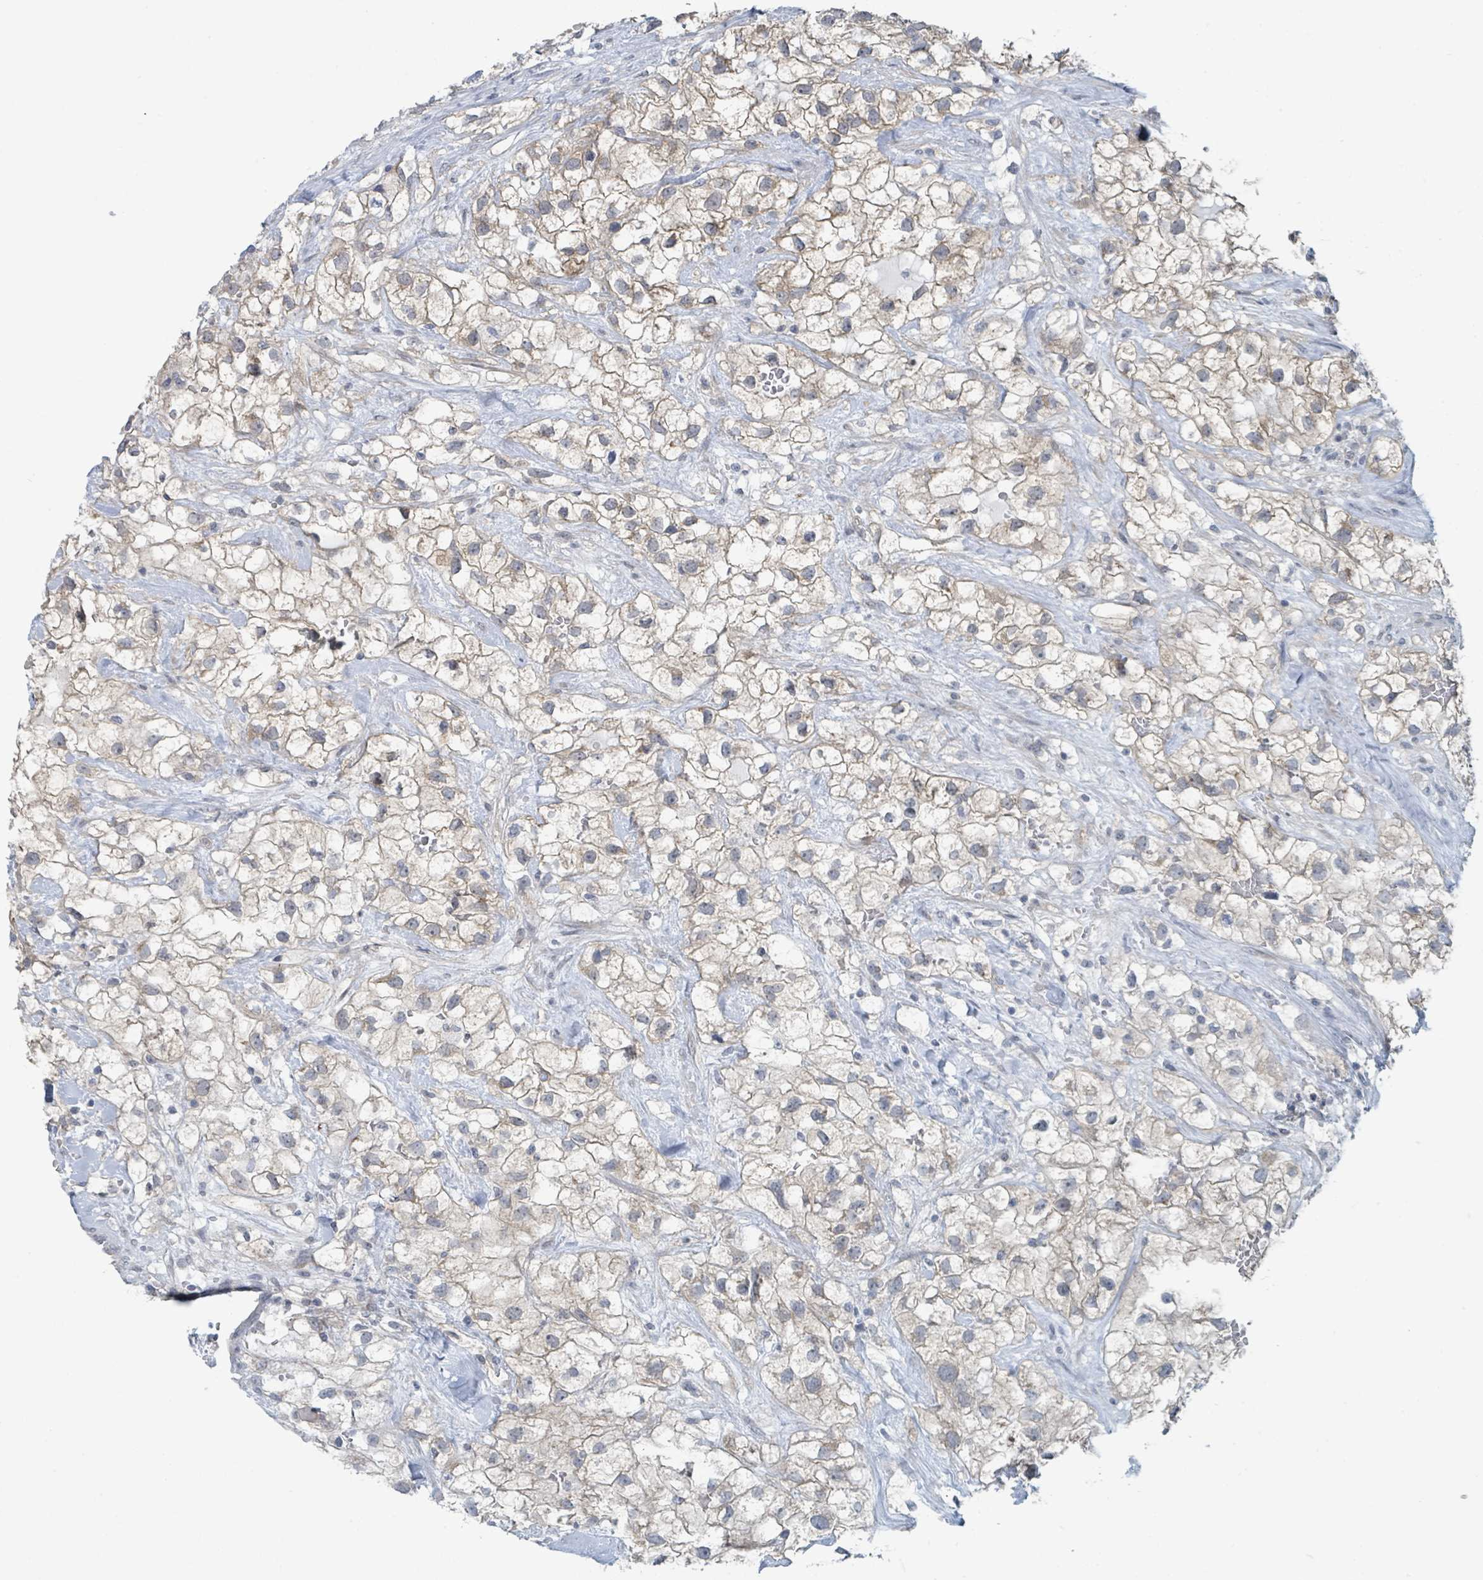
{"staining": {"intensity": "weak", "quantity": ">75%", "location": "cytoplasmic/membranous"}, "tissue": "renal cancer", "cell_type": "Tumor cells", "image_type": "cancer", "snomed": [{"axis": "morphology", "description": "Adenocarcinoma, NOS"}, {"axis": "topography", "description": "Kidney"}], "caption": "Immunohistochemical staining of human adenocarcinoma (renal) demonstrates low levels of weak cytoplasmic/membranous positivity in about >75% of tumor cells. (brown staining indicates protein expression, while blue staining denotes nuclei).", "gene": "ANKRD55", "patient": {"sex": "male", "age": 59}}